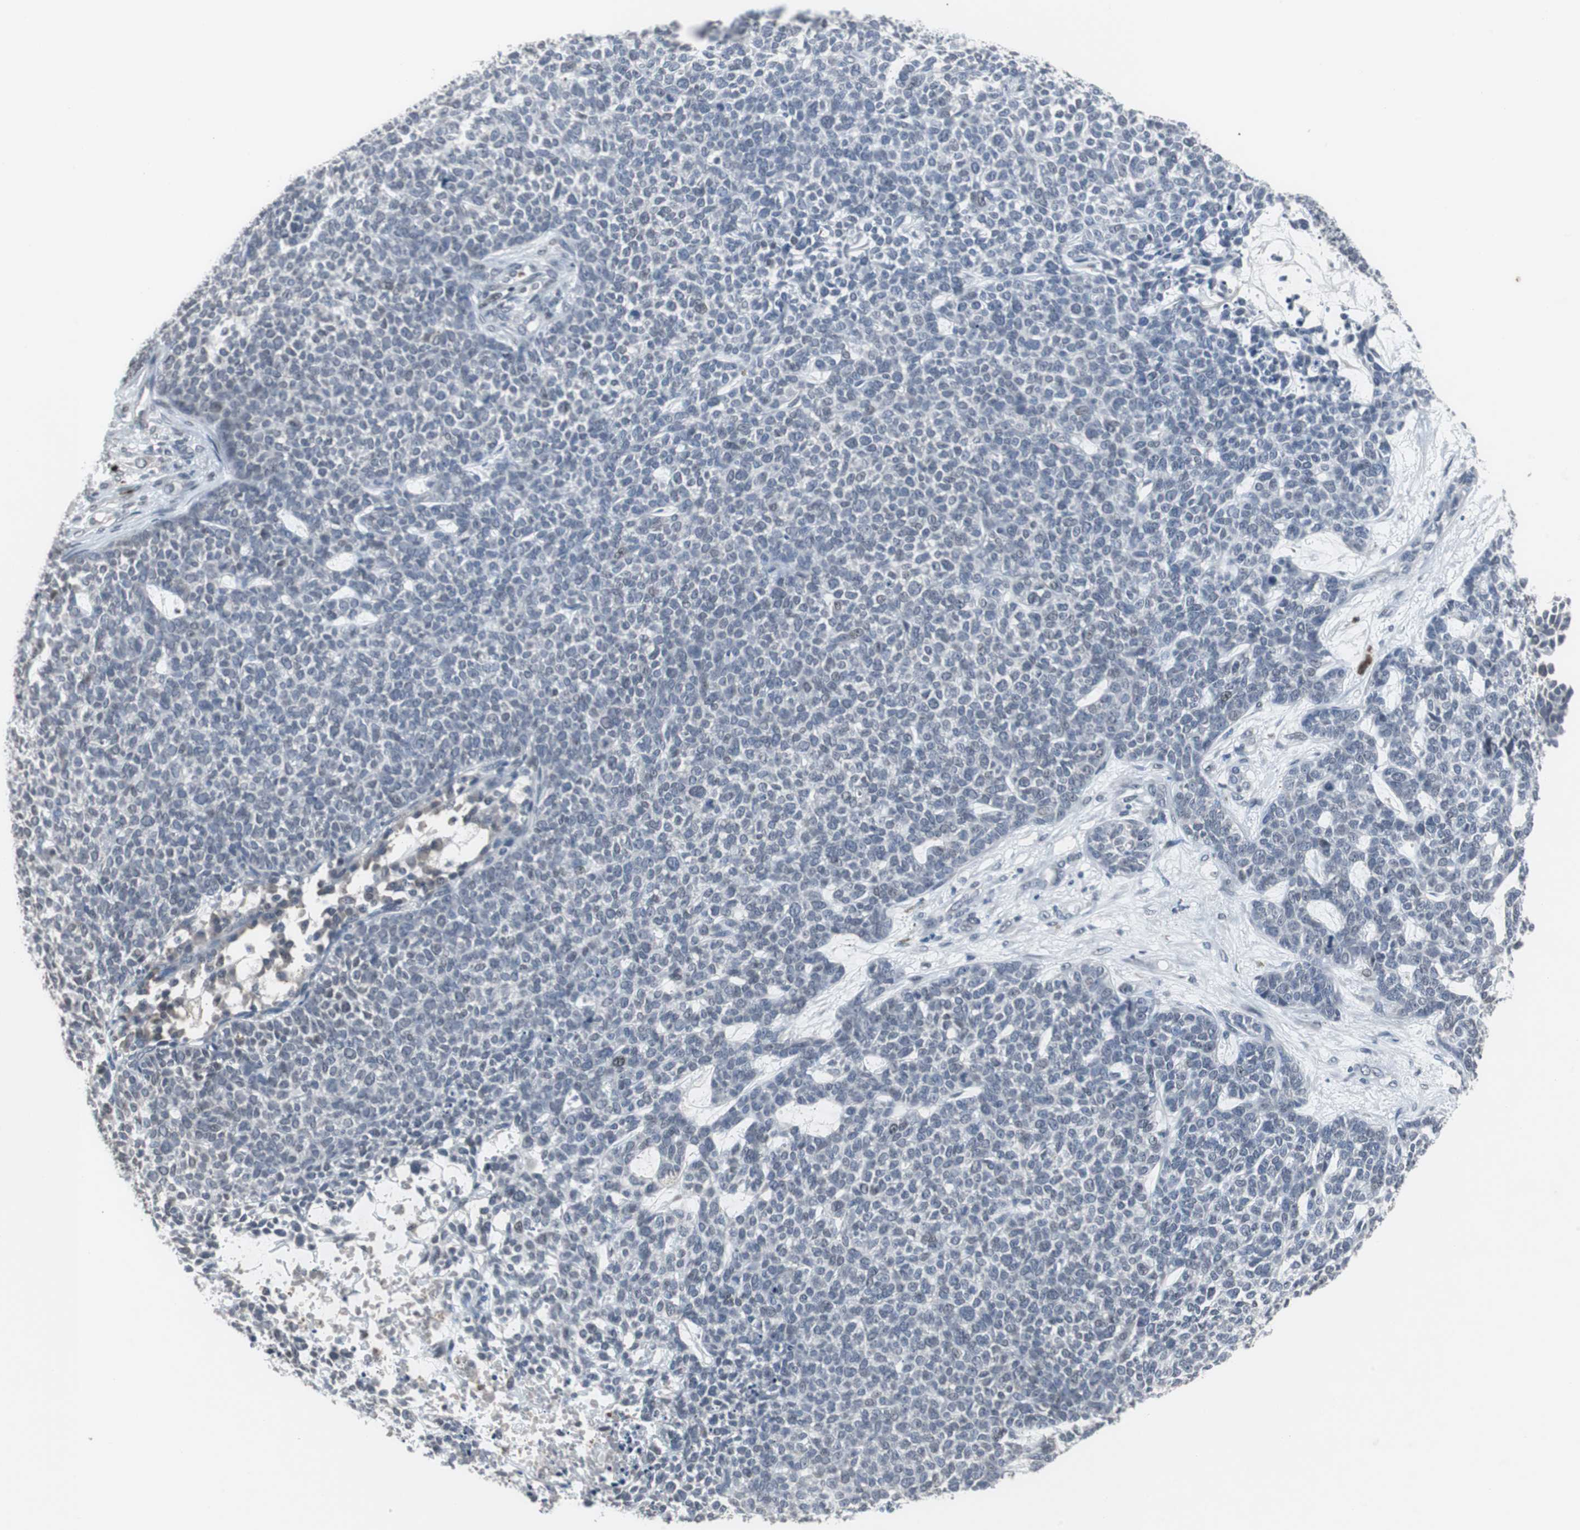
{"staining": {"intensity": "negative", "quantity": "none", "location": "none"}, "tissue": "skin cancer", "cell_type": "Tumor cells", "image_type": "cancer", "snomed": [{"axis": "morphology", "description": "Basal cell carcinoma"}, {"axis": "topography", "description": "Skin"}], "caption": "Basal cell carcinoma (skin) was stained to show a protein in brown. There is no significant positivity in tumor cells.", "gene": "FOXP4", "patient": {"sex": "female", "age": 84}}